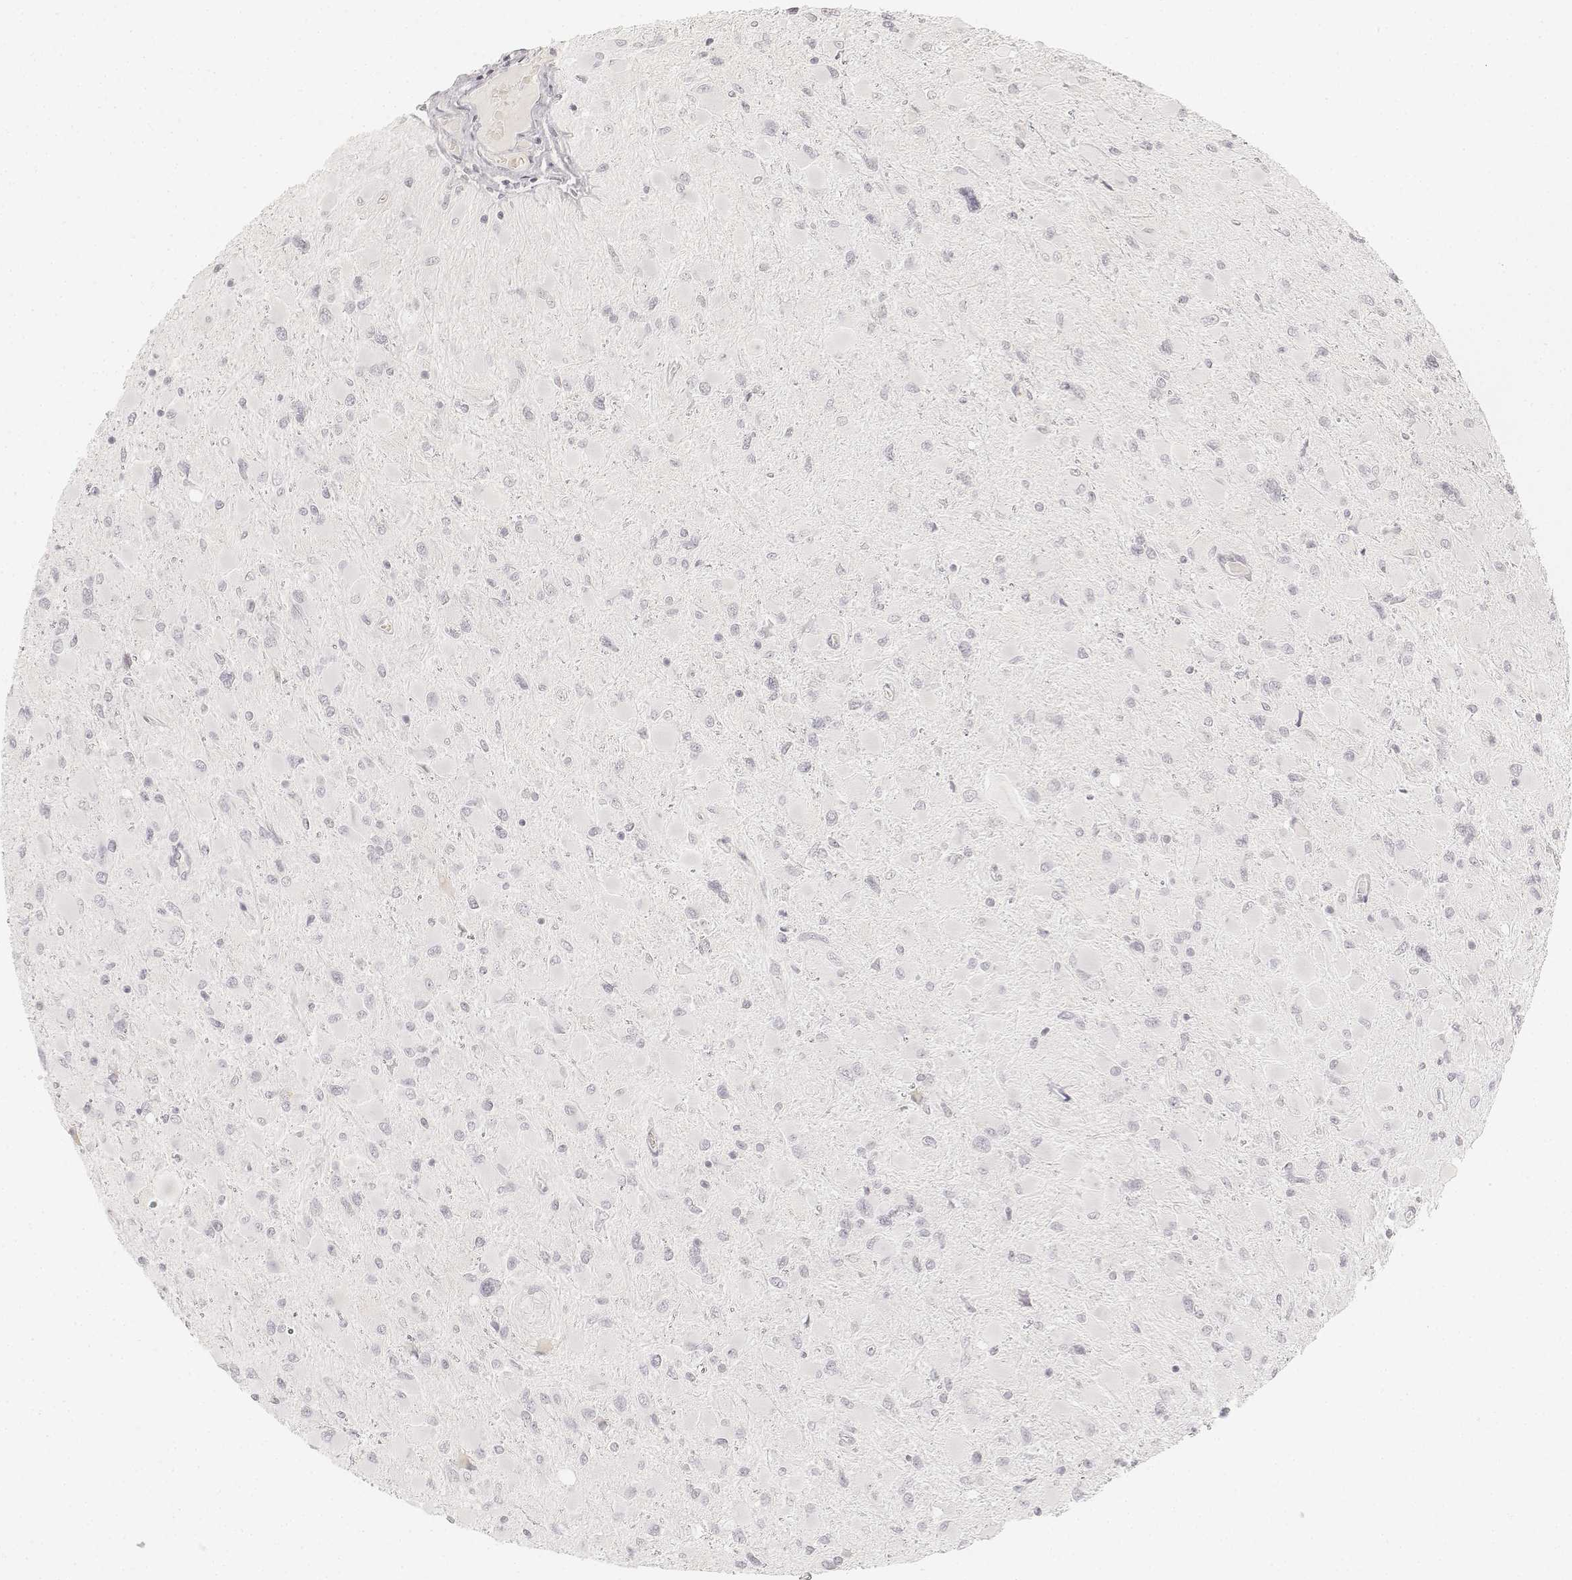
{"staining": {"intensity": "negative", "quantity": "none", "location": "none"}, "tissue": "glioma", "cell_type": "Tumor cells", "image_type": "cancer", "snomed": [{"axis": "morphology", "description": "Glioma, malignant, High grade"}, {"axis": "topography", "description": "Cerebral cortex"}], "caption": "Immunohistochemistry (IHC) of human glioma reveals no expression in tumor cells. (DAB IHC, high magnification).", "gene": "DSG4", "patient": {"sex": "female", "age": 36}}